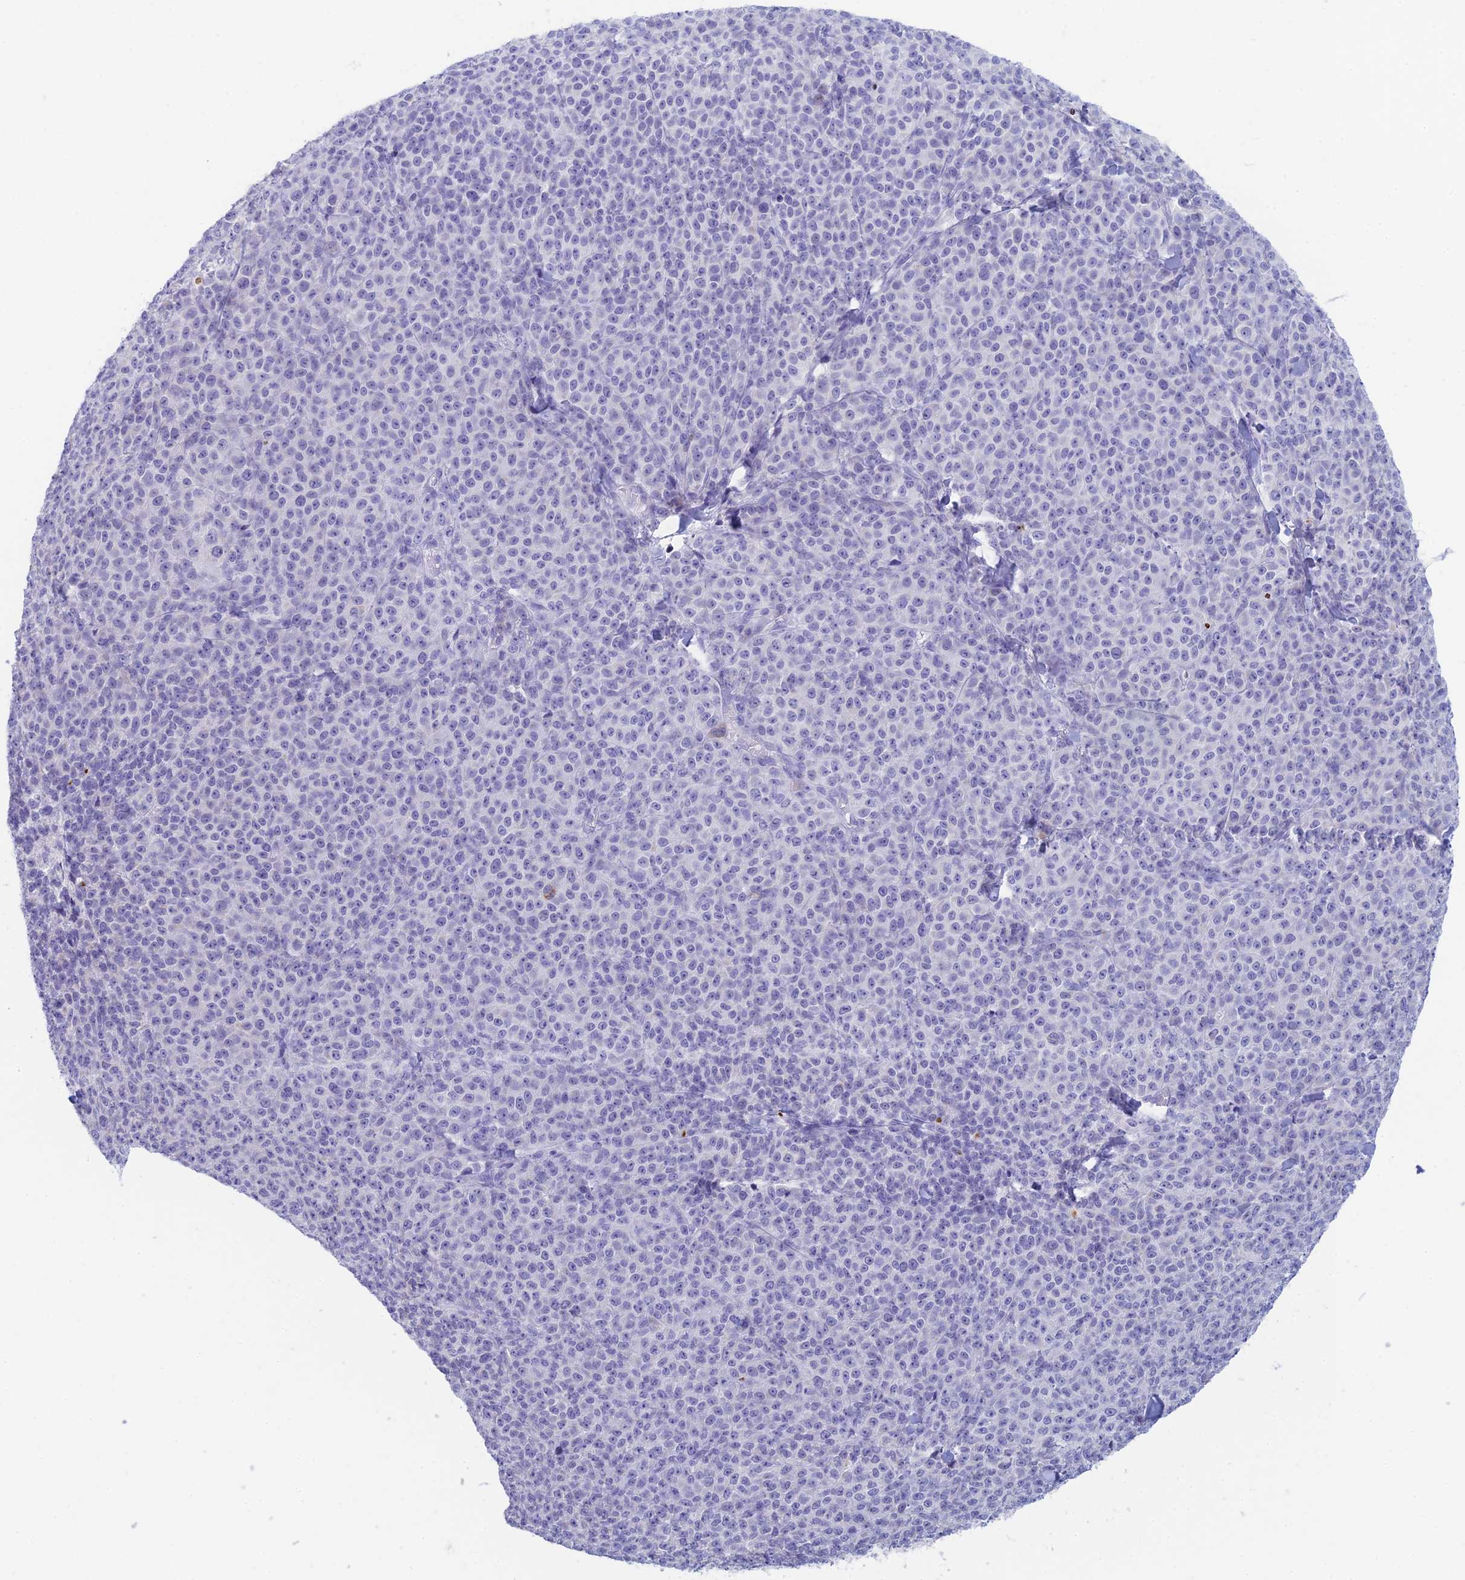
{"staining": {"intensity": "negative", "quantity": "none", "location": "none"}, "tissue": "melanoma", "cell_type": "Tumor cells", "image_type": "cancer", "snomed": [{"axis": "morphology", "description": "Normal tissue, NOS"}, {"axis": "morphology", "description": "Malignant melanoma, NOS"}, {"axis": "topography", "description": "Skin"}], "caption": "The immunohistochemistry (IHC) histopathology image has no significant positivity in tumor cells of malignant melanoma tissue.", "gene": "REXO5", "patient": {"sex": "female", "age": 34}}